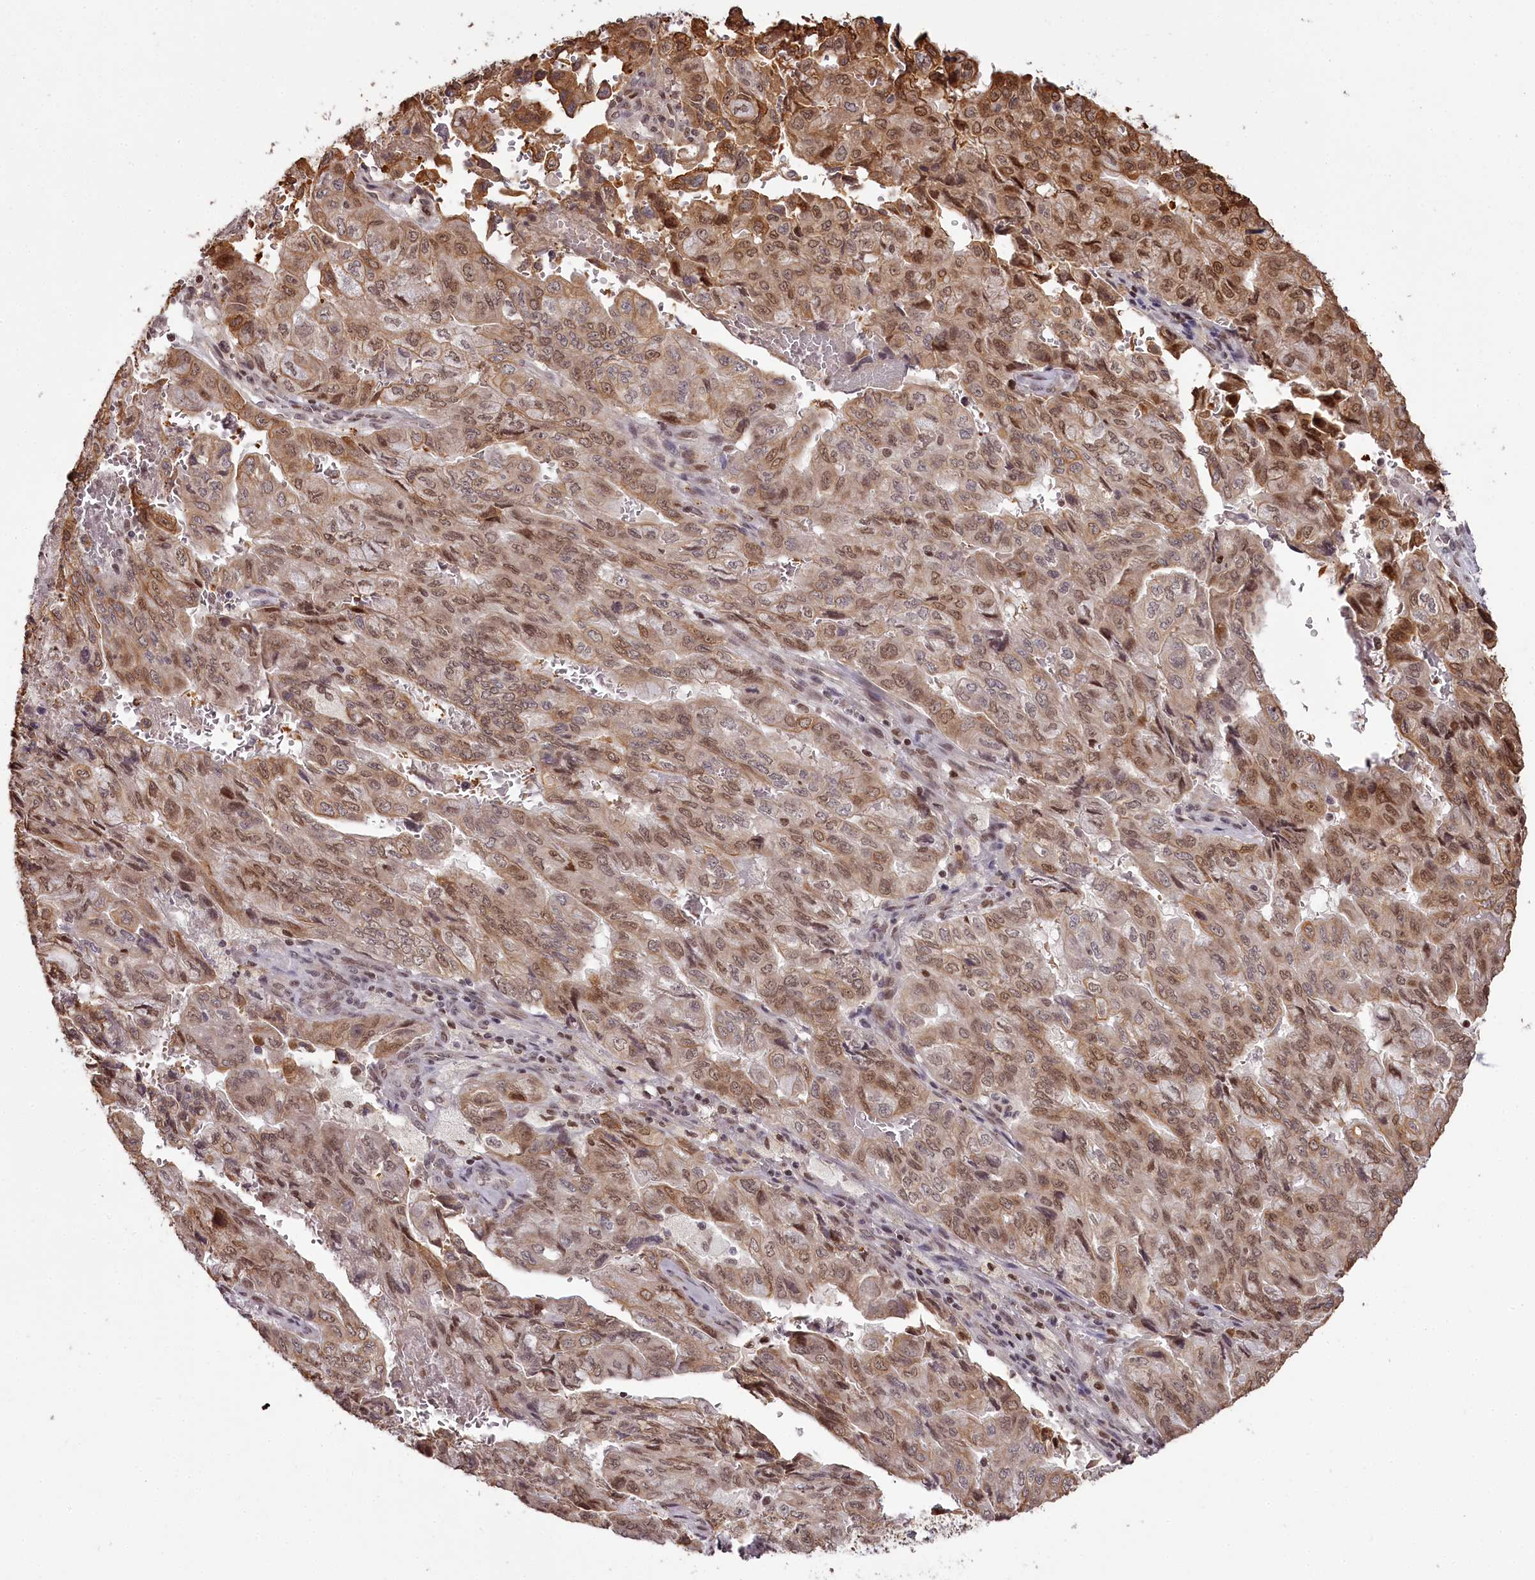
{"staining": {"intensity": "moderate", "quantity": ">75%", "location": "cytoplasmic/membranous,nuclear"}, "tissue": "pancreatic cancer", "cell_type": "Tumor cells", "image_type": "cancer", "snomed": [{"axis": "morphology", "description": "Adenocarcinoma, NOS"}, {"axis": "topography", "description": "Pancreas"}], "caption": "Pancreatic adenocarcinoma stained for a protein shows moderate cytoplasmic/membranous and nuclear positivity in tumor cells. Ihc stains the protein in brown and the nuclei are stained blue.", "gene": "THYN1", "patient": {"sex": "male", "age": 59}}